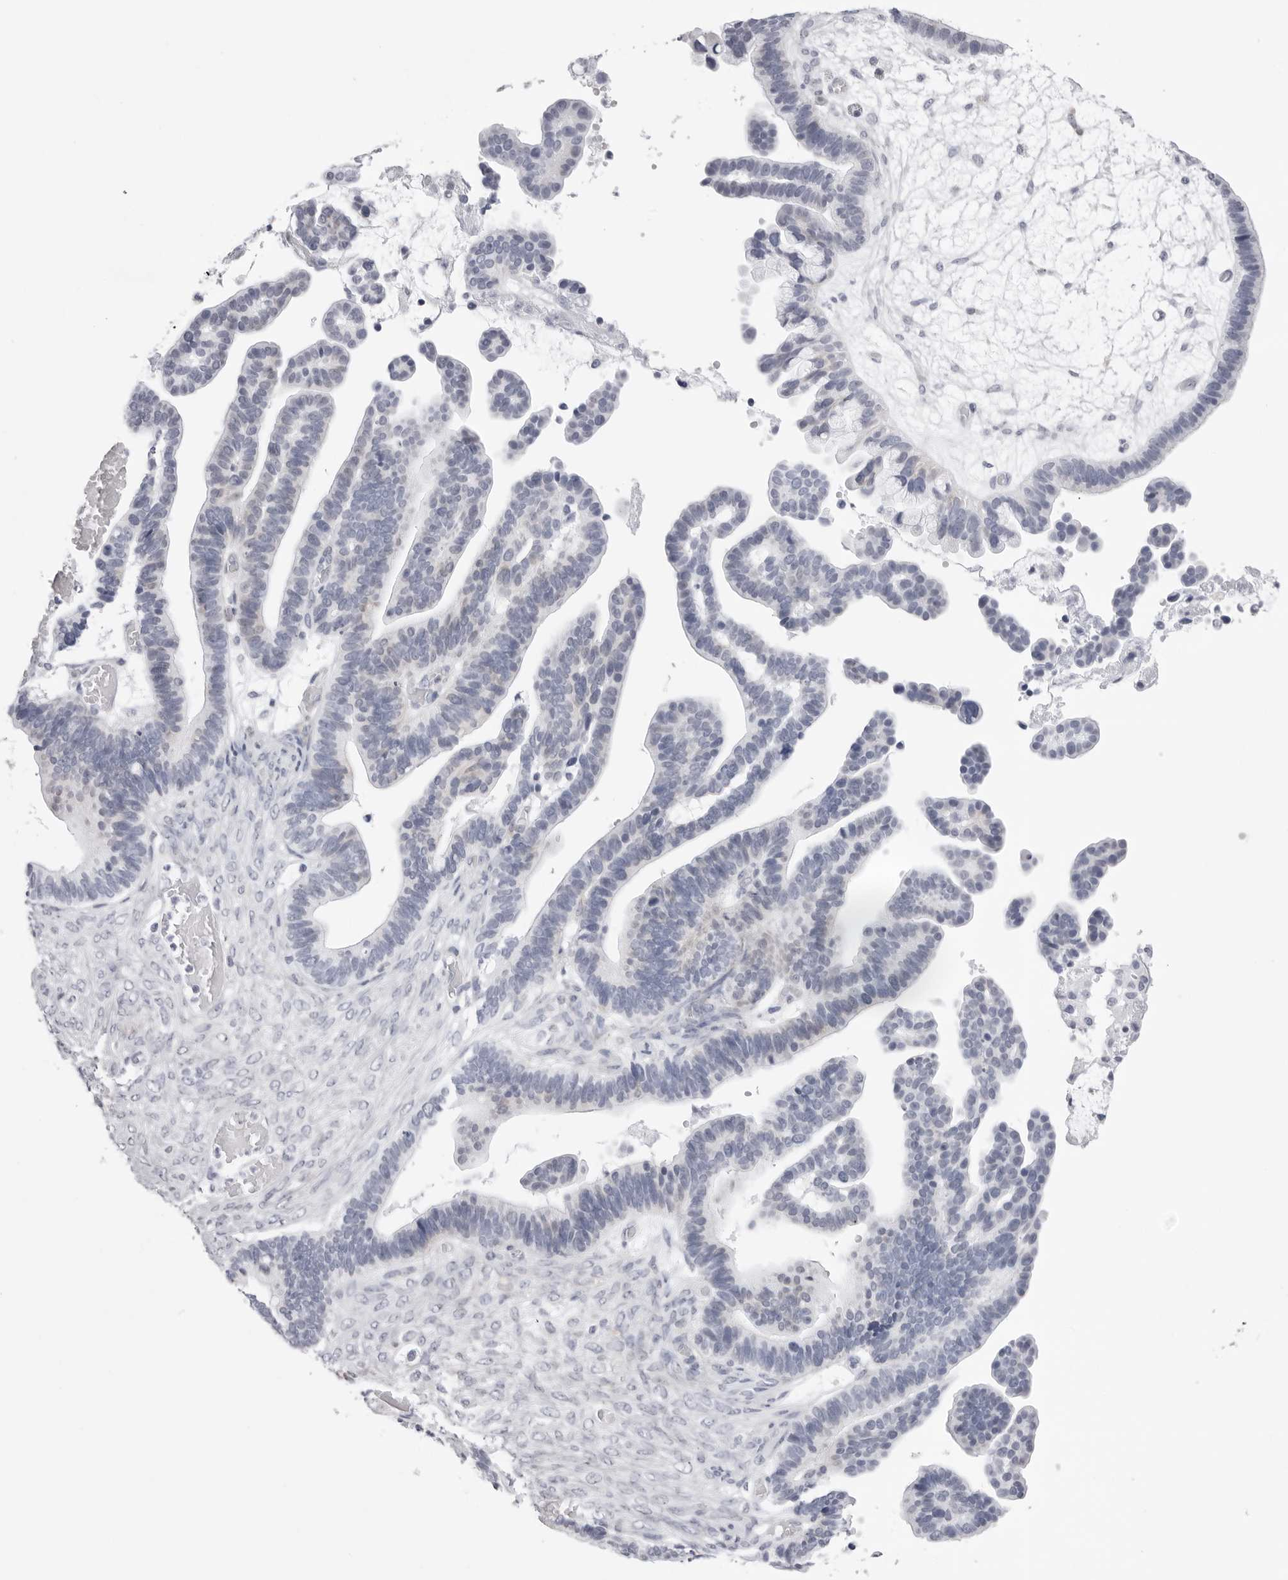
{"staining": {"intensity": "negative", "quantity": "none", "location": "none"}, "tissue": "ovarian cancer", "cell_type": "Tumor cells", "image_type": "cancer", "snomed": [{"axis": "morphology", "description": "Cystadenocarcinoma, serous, NOS"}, {"axis": "topography", "description": "Ovary"}], "caption": "A histopathology image of serous cystadenocarcinoma (ovarian) stained for a protein reveals no brown staining in tumor cells.", "gene": "SMIM2", "patient": {"sex": "female", "age": 56}}